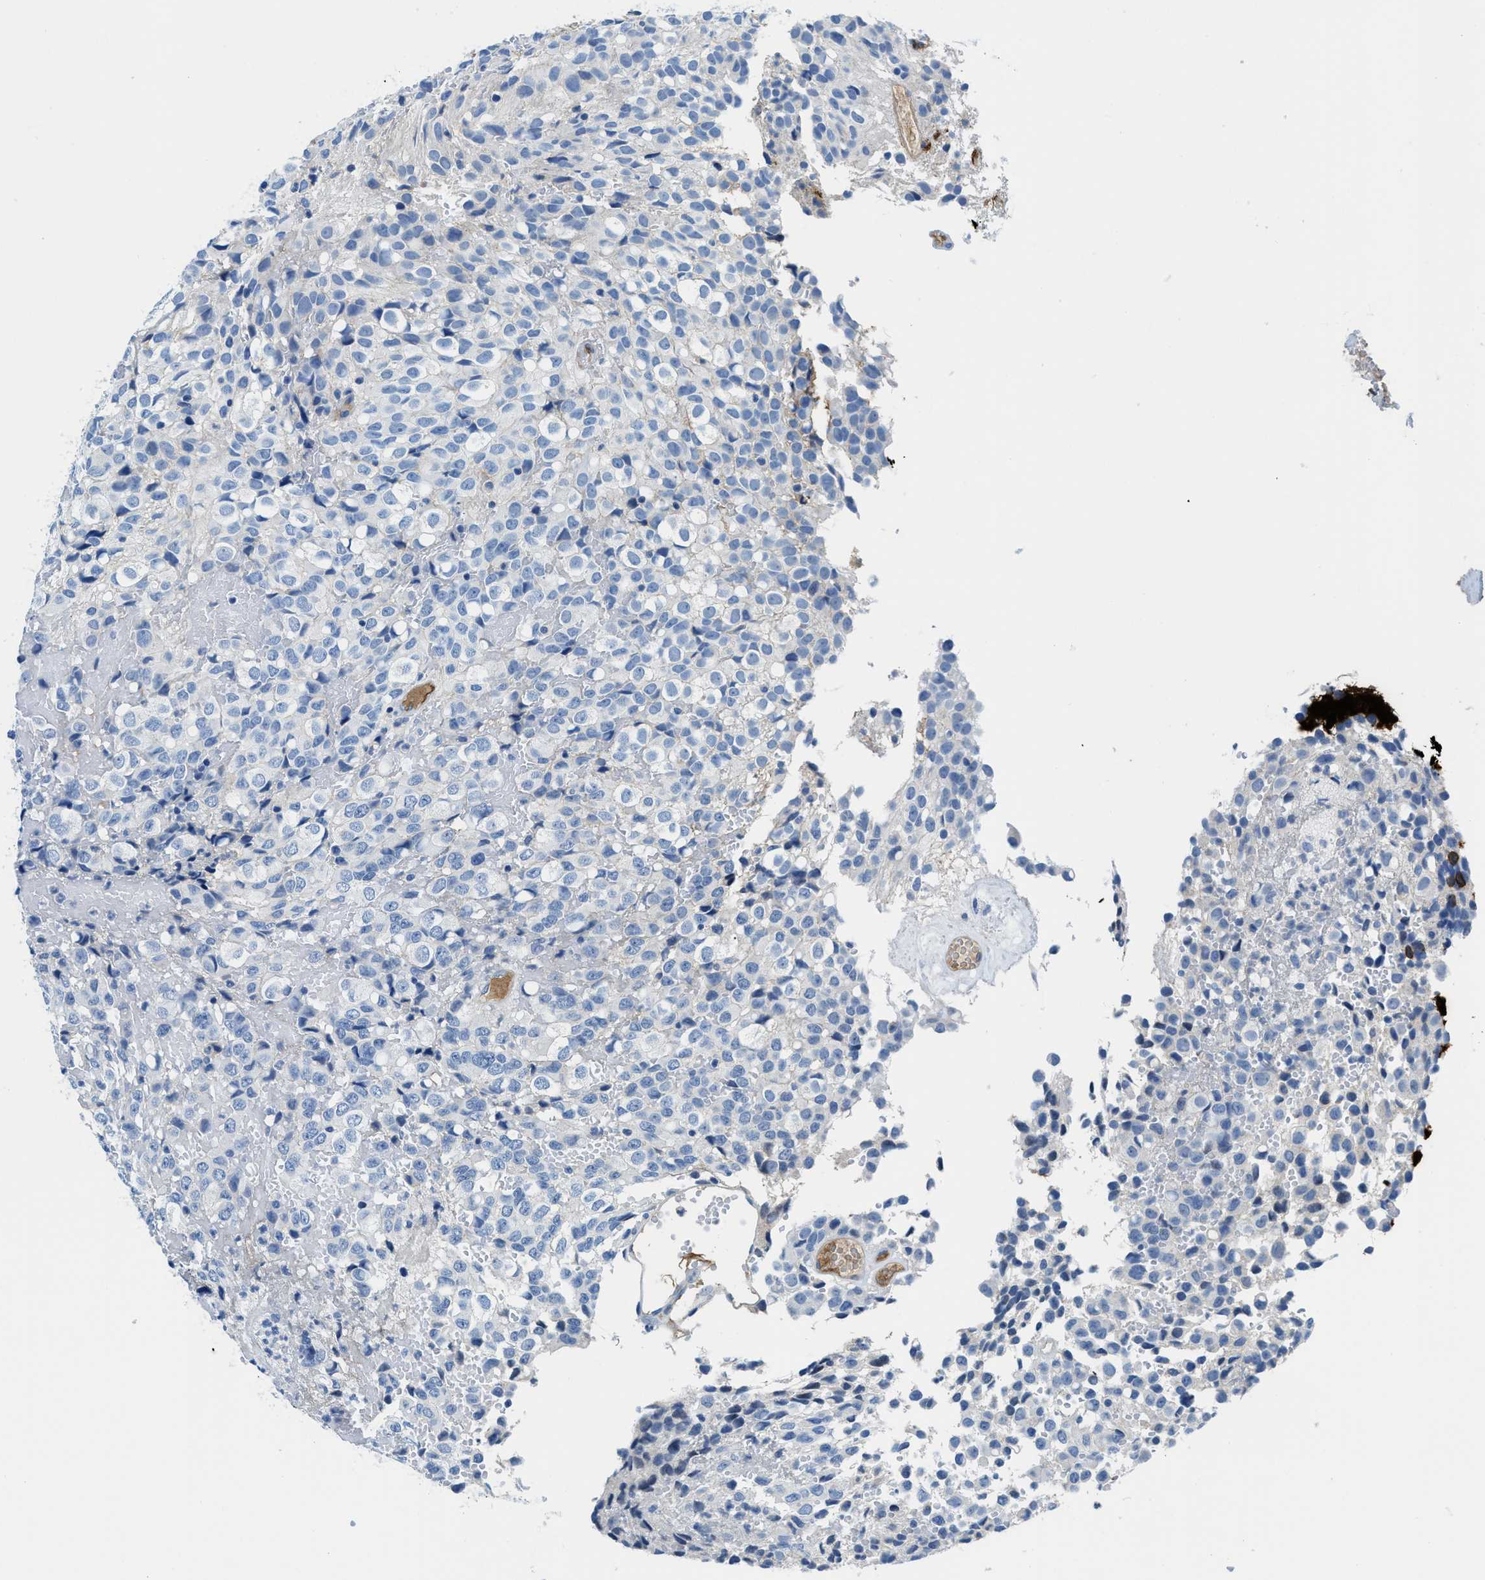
{"staining": {"intensity": "negative", "quantity": "none", "location": "none"}, "tissue": "glioma", "cell_type": "Tumor cells", "image_type": "cancer", "snomed": [{"axis": "morphology", "description": "Glioma, malignant, High grade"}, {"axis": "topography", "description": "Brain"}], "caption": "Immunohistochemistry photomicrograph of glioma stained for a protein (brown), which reveals no positivity in tumor cells. The staining is performed using DAB brown chromogen with nuclei counter-stained in using hematoxylin.", "gene": "MBL2", "patient": {"sex": "male", "age": 32}}